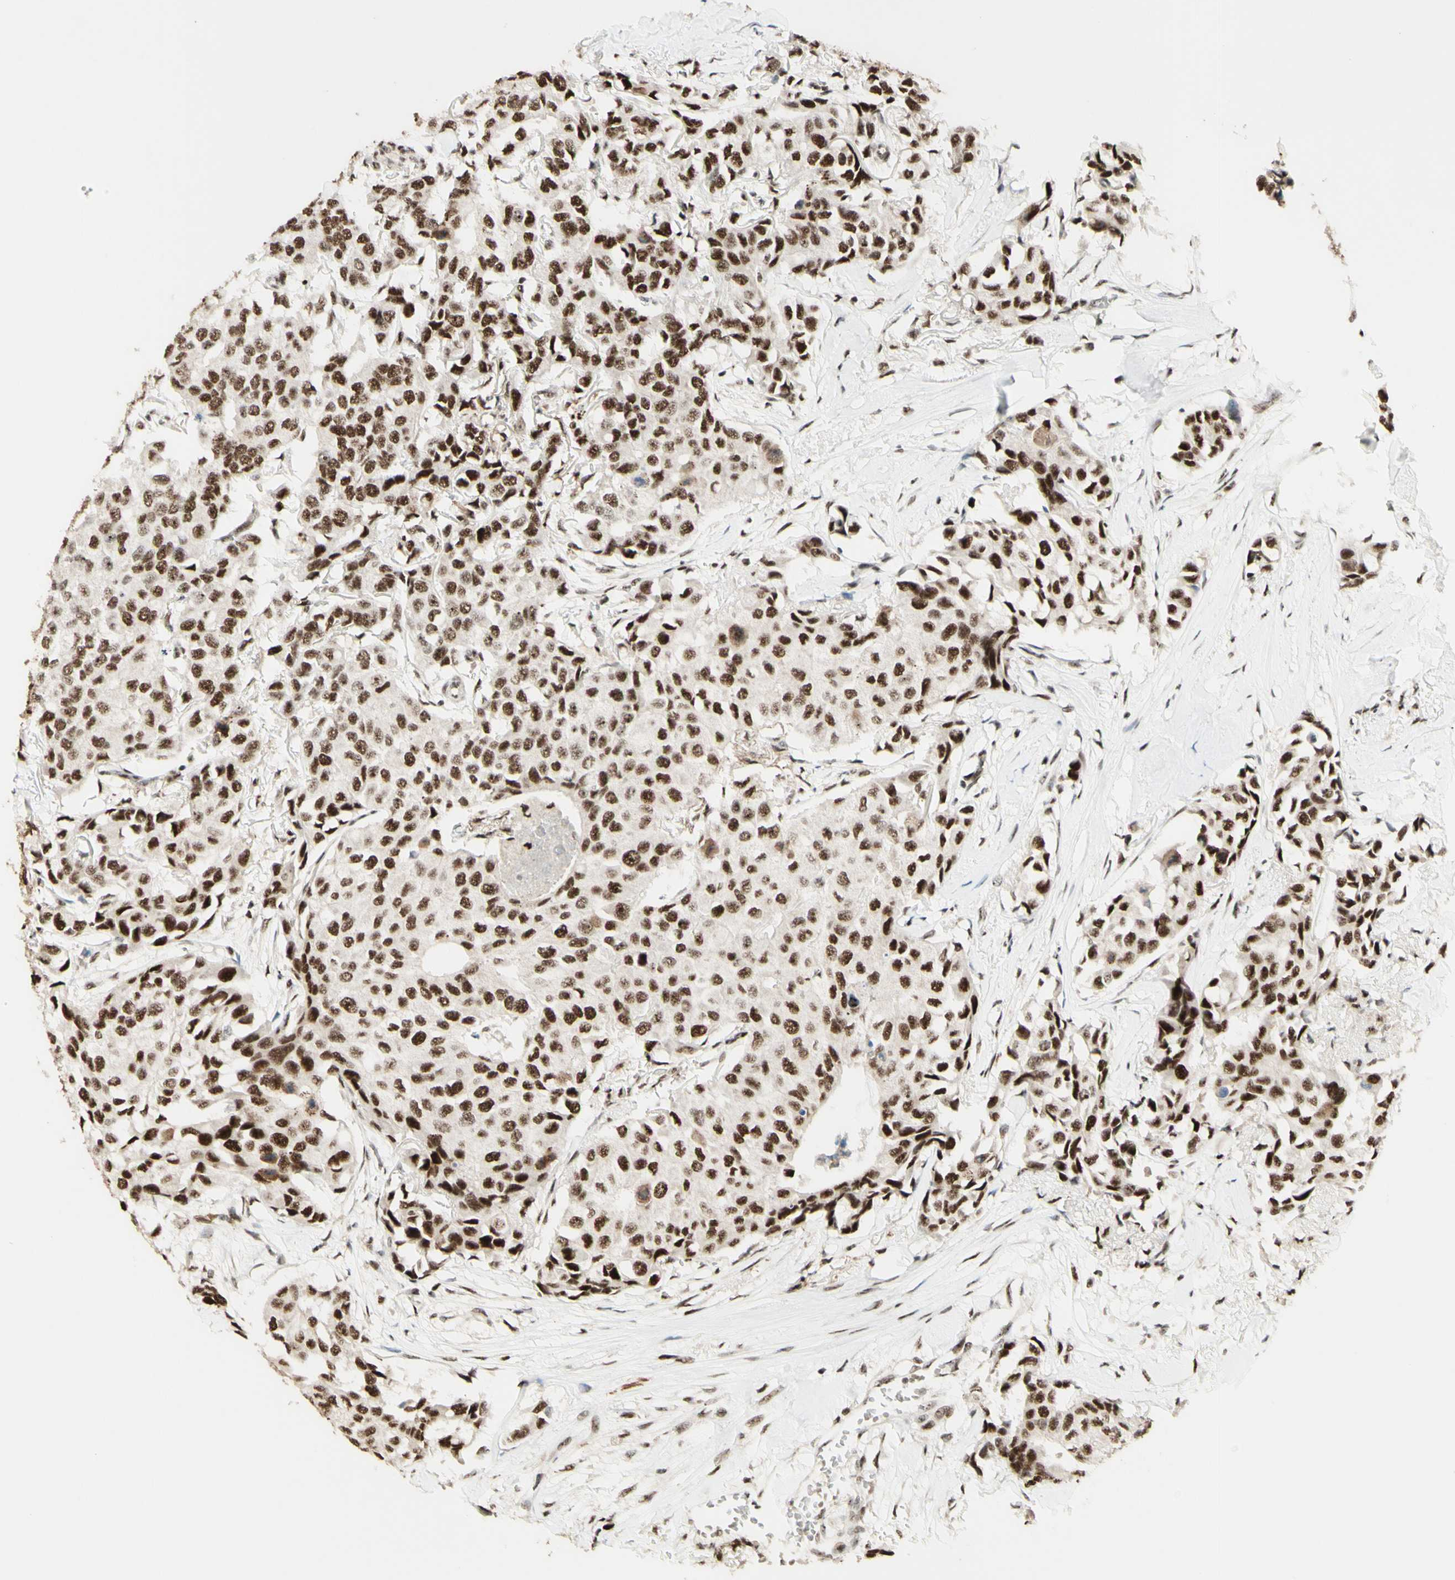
{"staining": {"intensity": "moderate", "quantity": ">75%", "location": "nuclear"}, "tissue": "breast cancer", "cell_type": "Tumor cells", "image_type": "cancer", "snomed": [{"axis": "morphology", "description": "Duct carcinoma"}, {"axis": "topography", "description": "Breast"}], "caption": "DAB (3,3'-diaminobenzidine) immunohistochemical staining of human infiltrating ductal carcinoma (breast) reveals moderate nuclear protein positivity in about >75% of tumor cells.", "gene": "DHX9", "patient": {"sex": "female", "age": 80}}